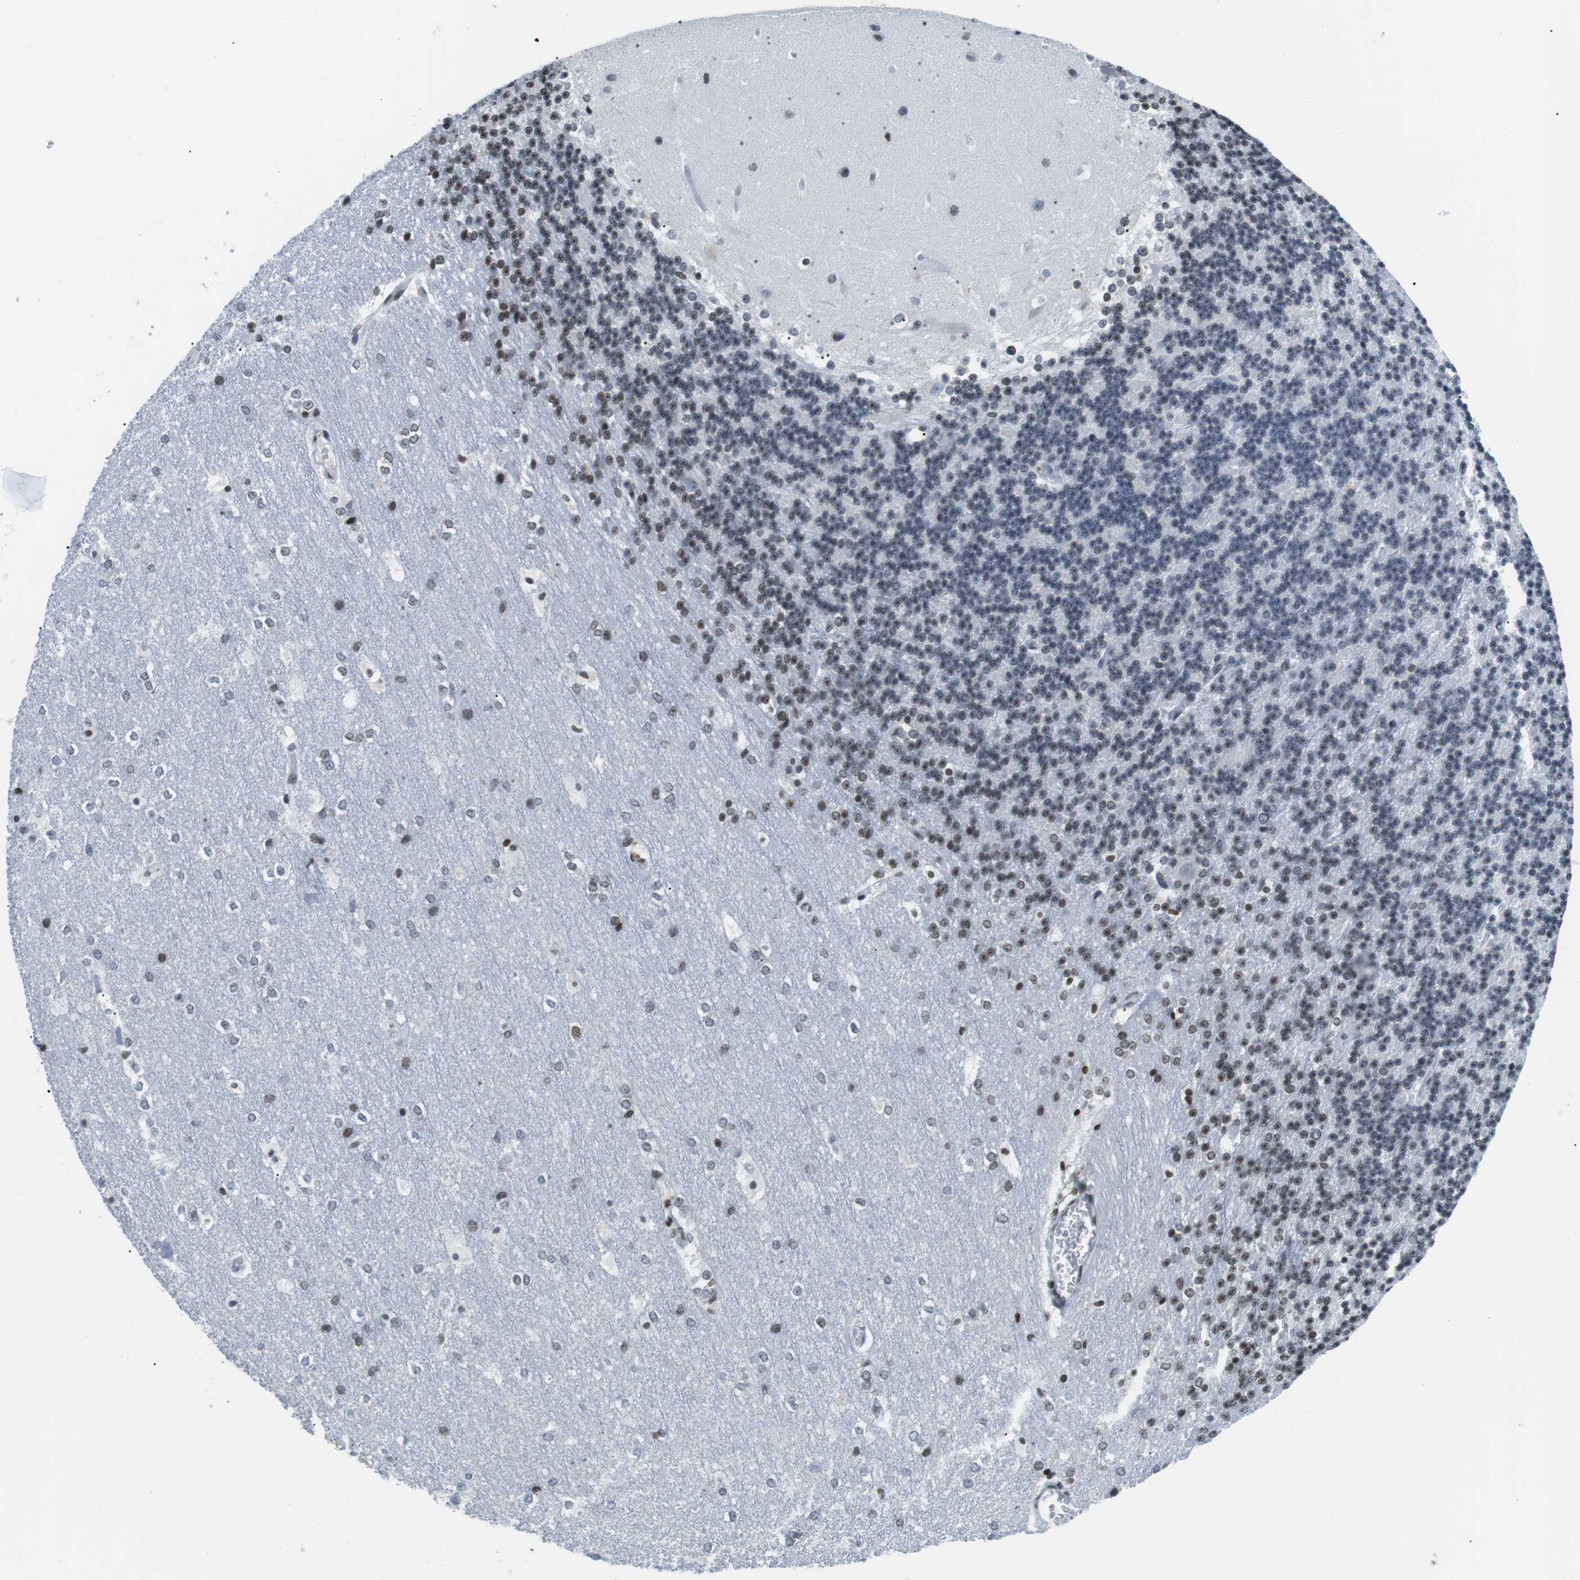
{"staining": {"intensity": "negative", "quantity": "none", "location": "none"}, "tissue": "cerebellum", "cell_type": "Cells in granular layer", "image_type": "normal", "snomed": [{"axis": "morphology", "description": "Normal tissue, NOS"}, {"axis": "topography", "description": "Cerebellum"}], "caption": "IHC histopathology image of unremarkable cerebellum: cerebellum stained with DAB displays no significant protein expression in cells in granular layer.", "gene": "E2F2", "patient": {"sex": "female", "age": 19}}